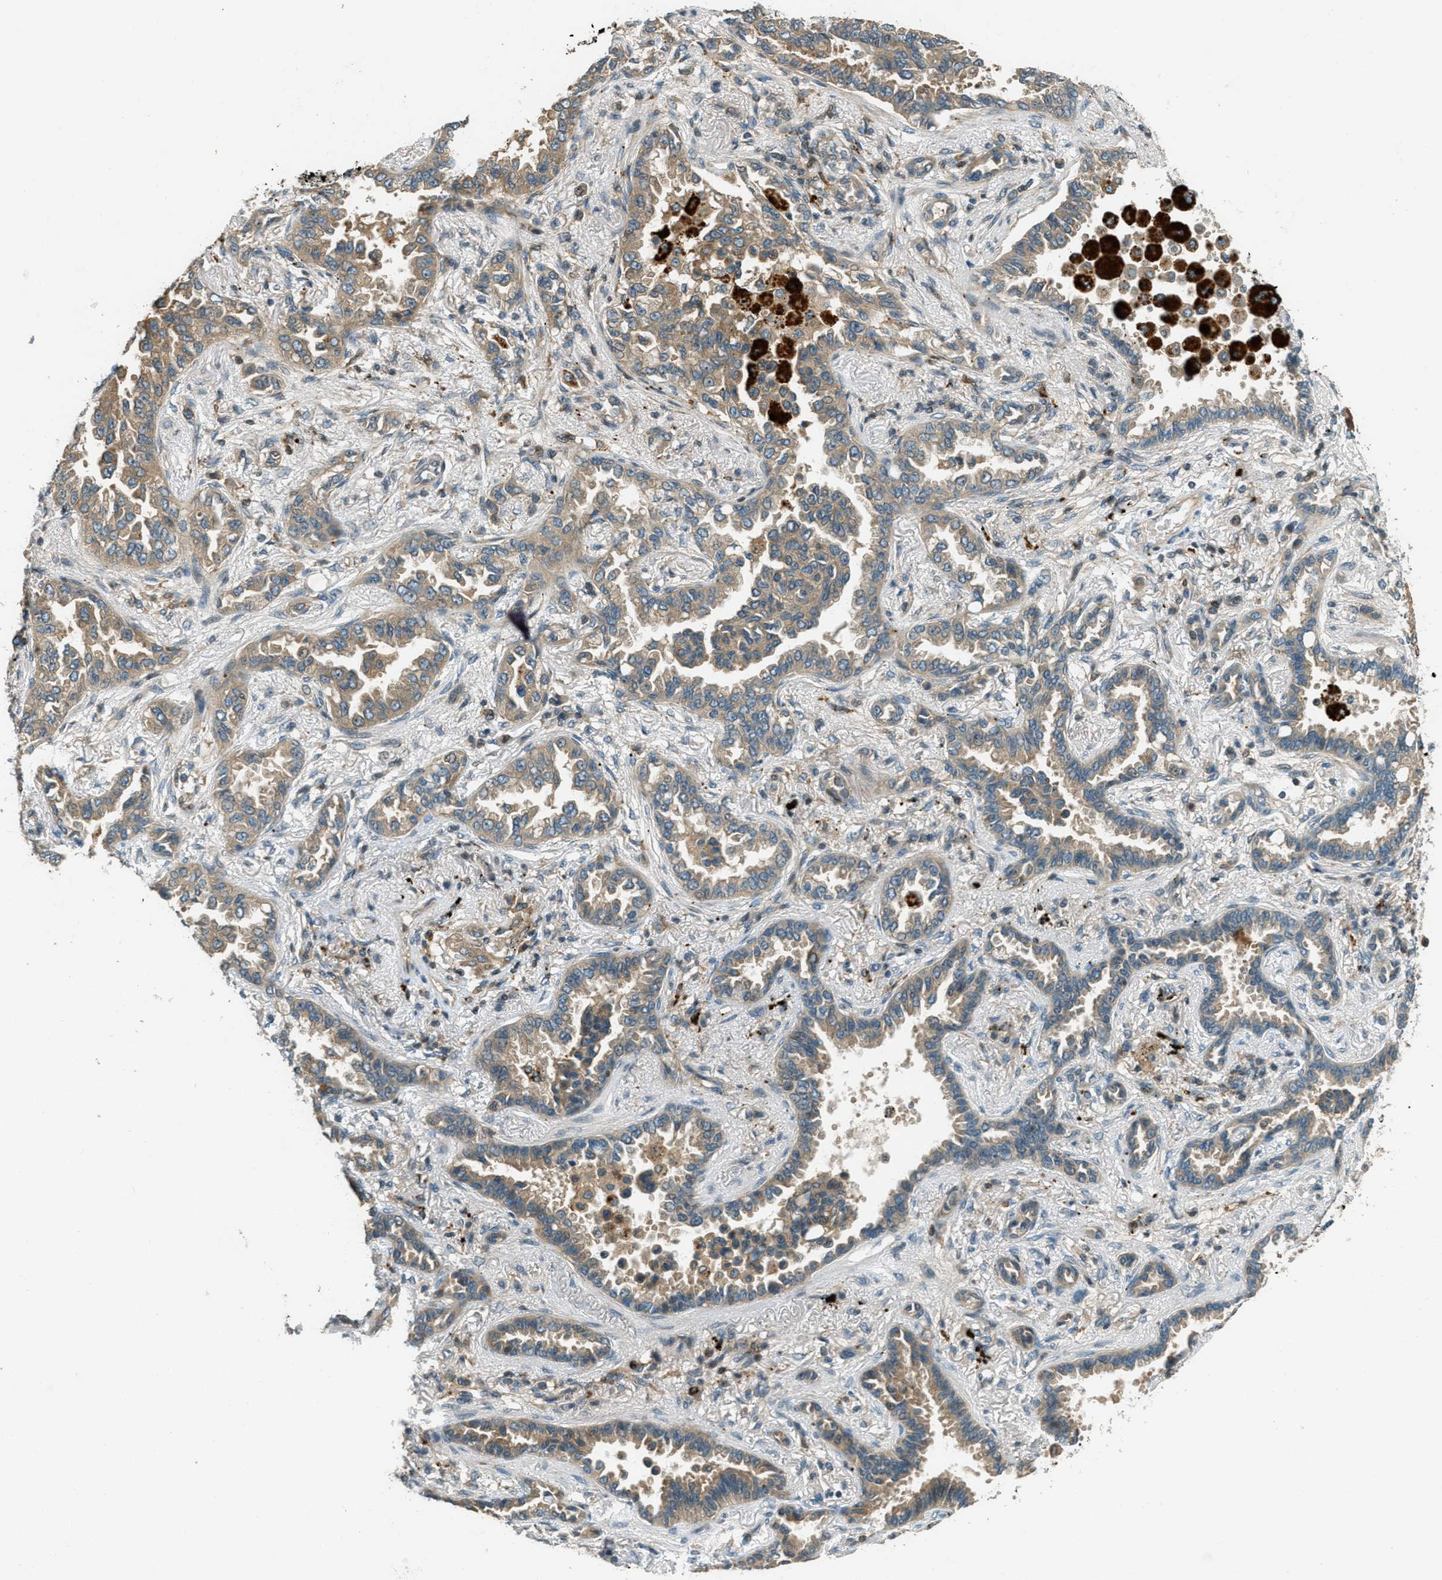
{"staining": {"intensity": "moderate", "quantity": ">75%", "location": "cytoplasmic/membranous"}, "tissue": "lung cancer", "cell_type": "Tumor cells", "image_type": "cancer", "snomed": [{"axis": "morphology", "description": "Normal tissue, NOS"}, {"axis": "morphology", "description": "Adenocarcinoma, NOS"}, {"axis": "topography", "description": "Lung"}], "caption": "A brown stain shows moderate cytoplasmic/membranous expression of a protein in human adenocarcinoma (lung) tumor cells. (DAB (3,3'-diaminobenzidine) IHC with brightfield microscopy, high magnification).", "gene": "PTPN23", "patient": {"sex": "male", "age": 59}}